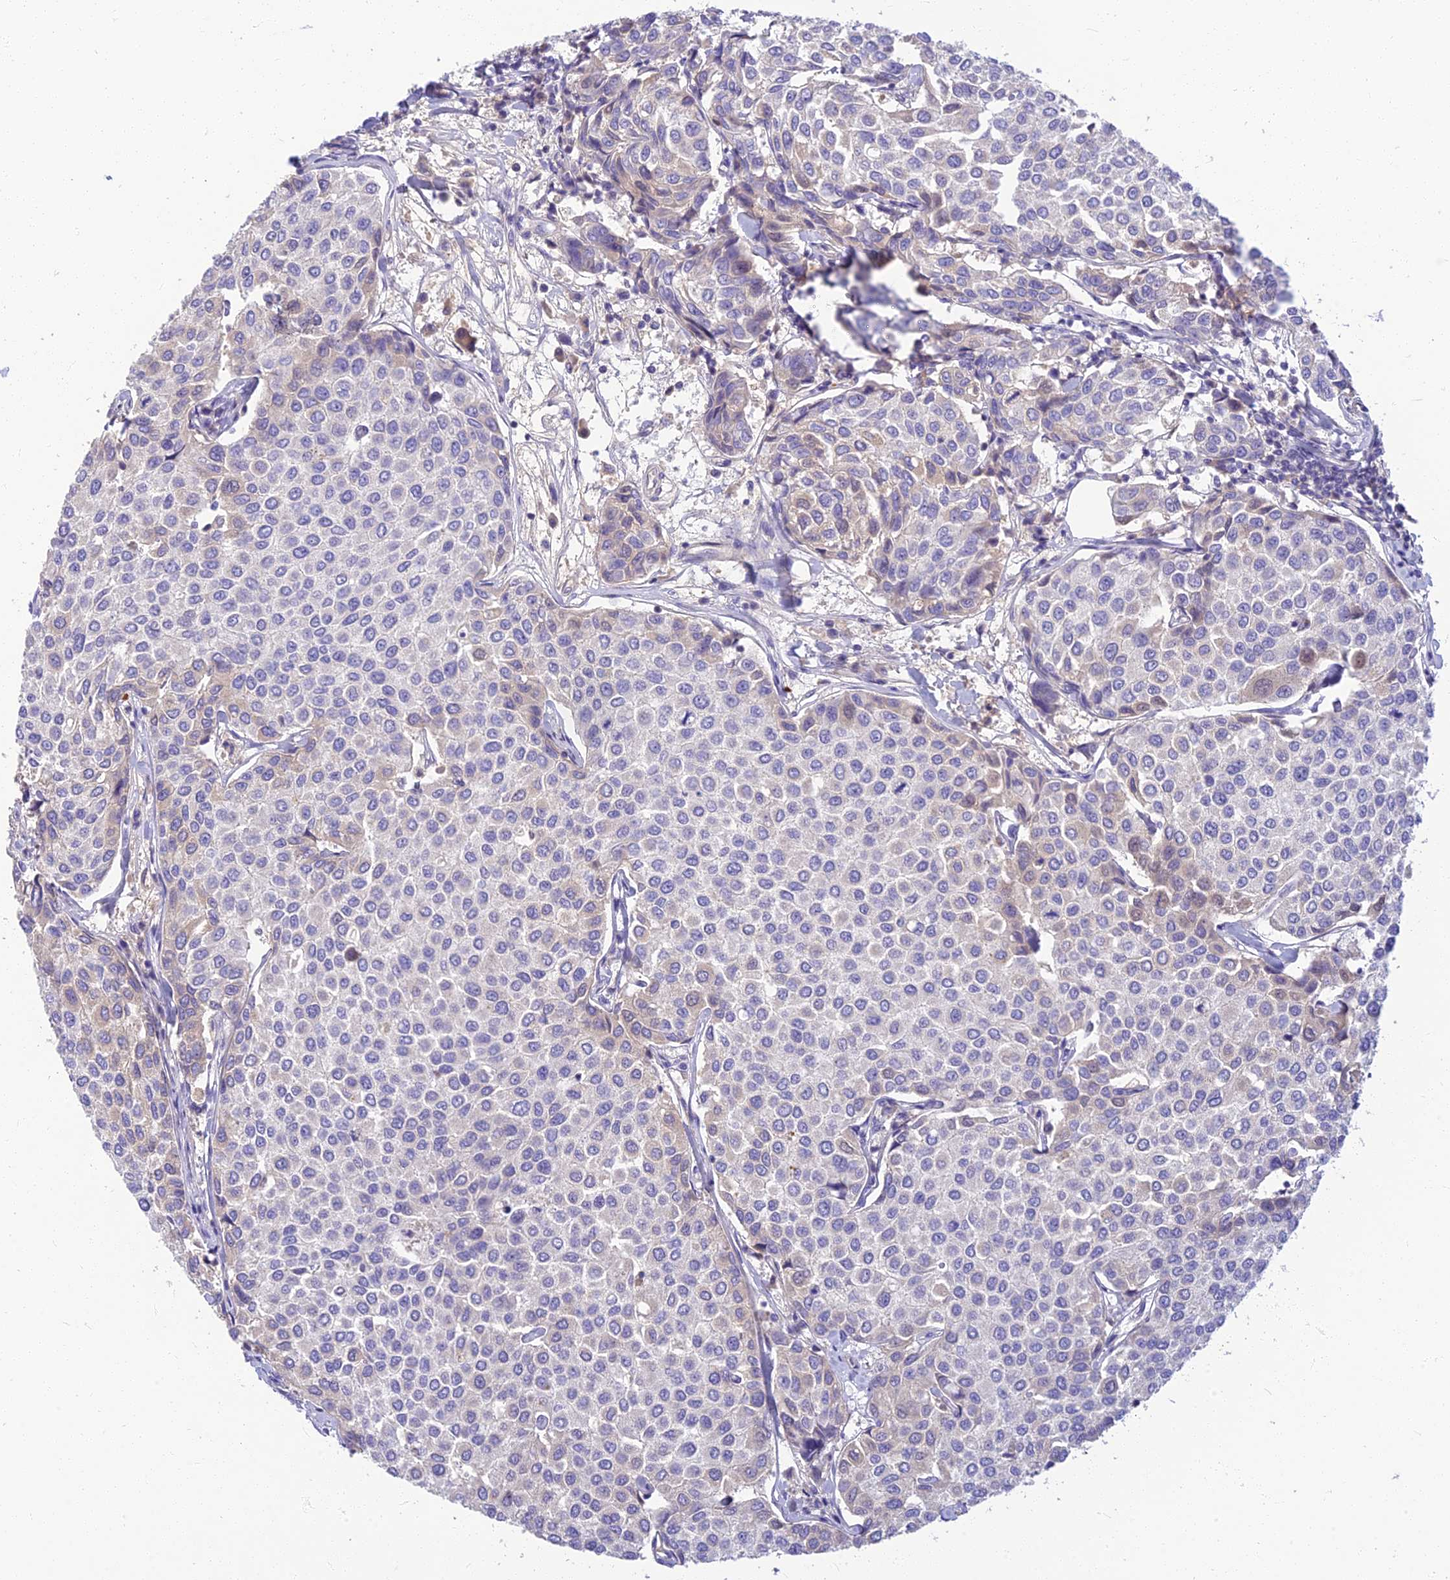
{"staining": {"intensity": "negative", "quantity": "none", "location": "none"}, "tissue": "breast cancer", "cell_type": "Tumor cells", "image_type": "cancer", "snomed": [{"axis": "morphology", "description": "Duct carcinoma"}, {"axis": "topography", "description": "Breast"}], "caption": "Breast cancer was stained to show a protein in brown. There is no significant expression in tumor cells. The staining is performed using DAB brown chromogen with nuclei counter-stained in using hematoxylin.", "gene": "CLIP4", "patient": {"sex": "female", "age": 55}}